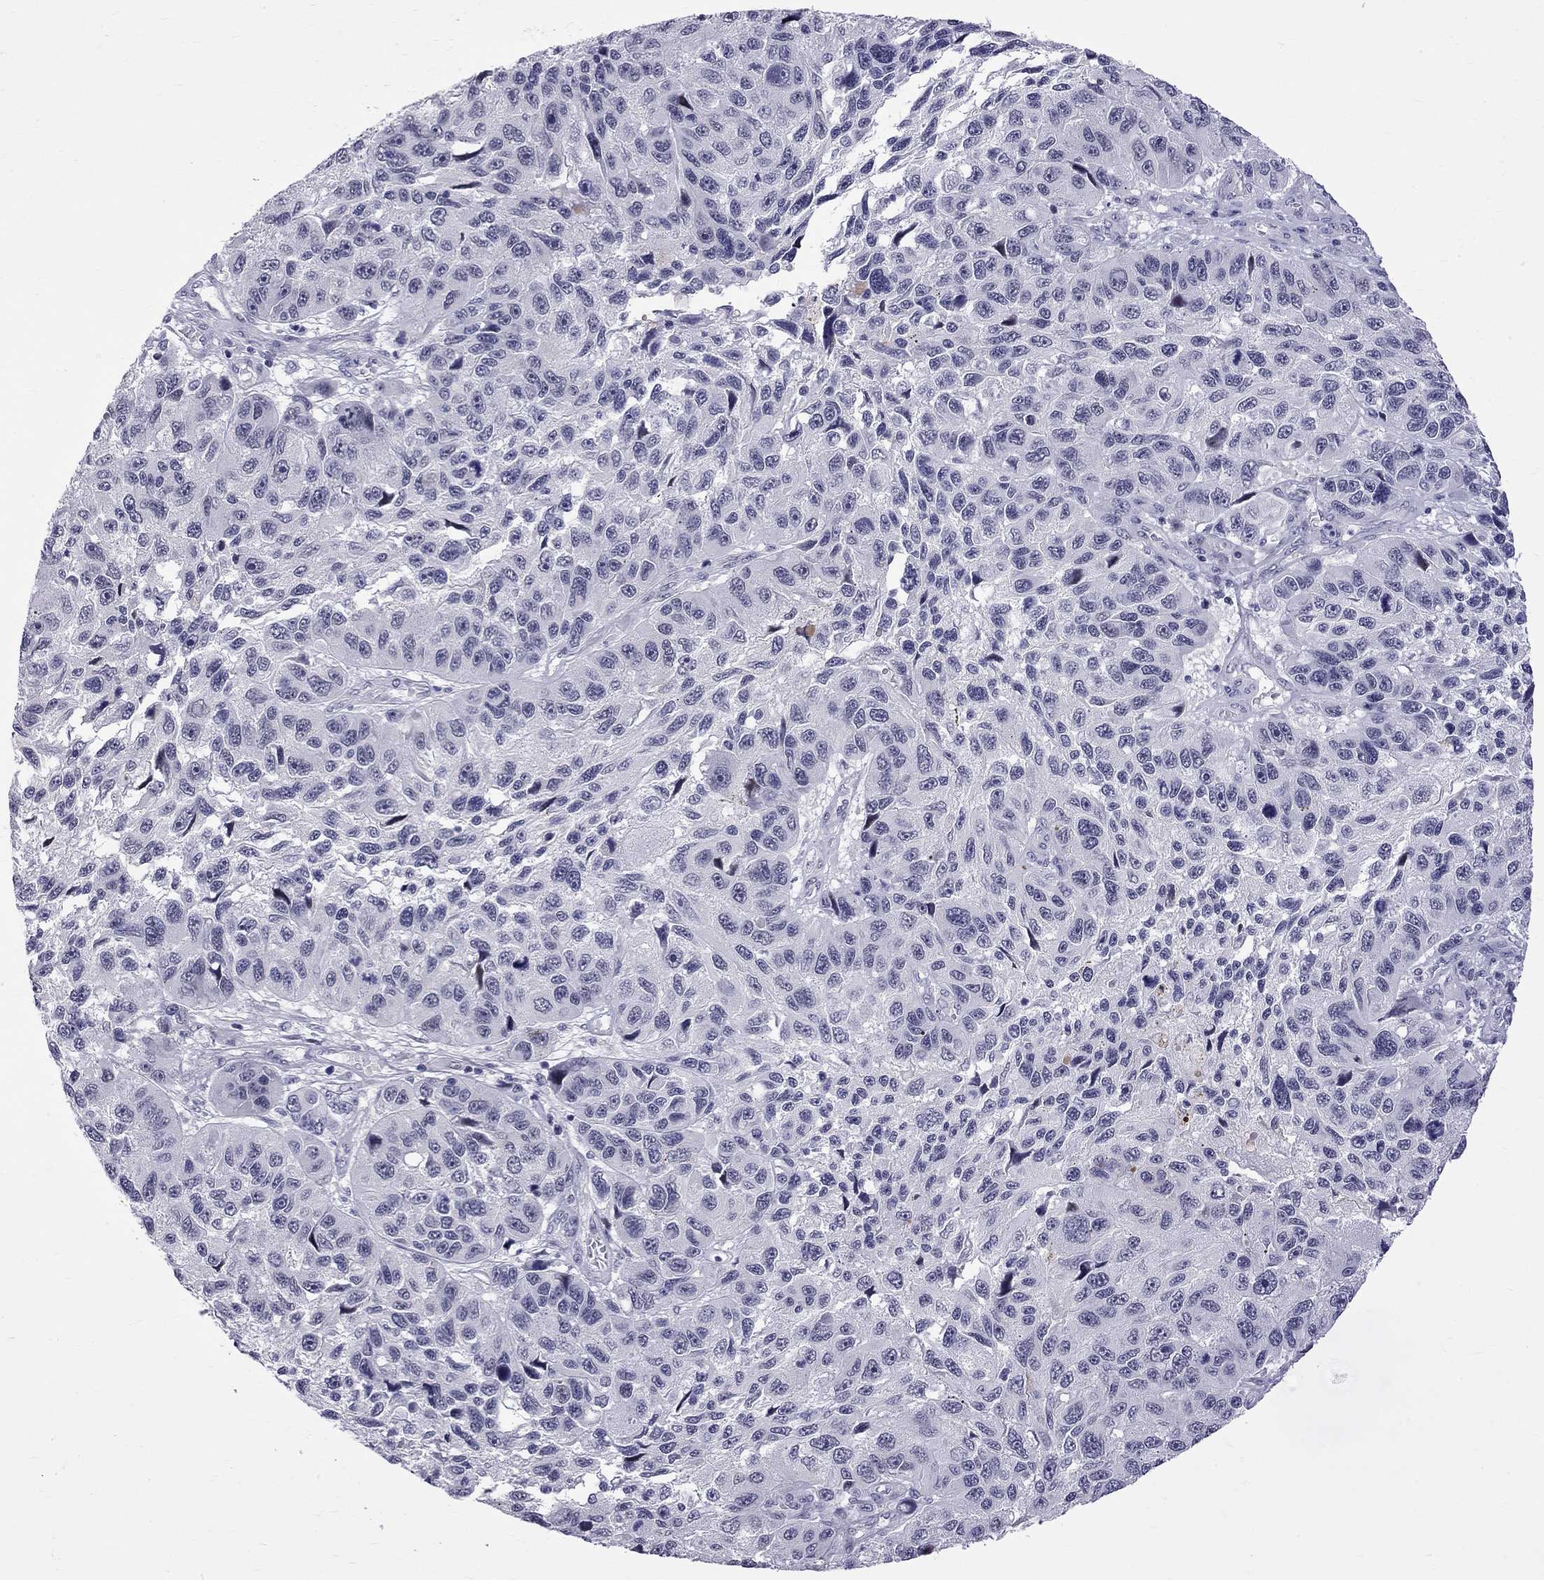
{"staining": {"intensity": "negative", "quantity": "none", "location": "none"}, "tissue": "melanoma", "cell_type": "Tumor cells", "image_type": "cancer", "snomed": [{"axis": "morphology", "description": "Malignant melanoma, NOS"}, {"axis": "topography", "description": "Skin"}], "caption": "Tumor cells are negative for brown protein staining in malignant melanoma. The staining was performed using DAB to visualize the protein expression in brown, while the nuclei were stained in blue with hematoxylin (Magnification: 20x).", "gene": "RTL9", "patient": {"sex": "male", "age": 53}}